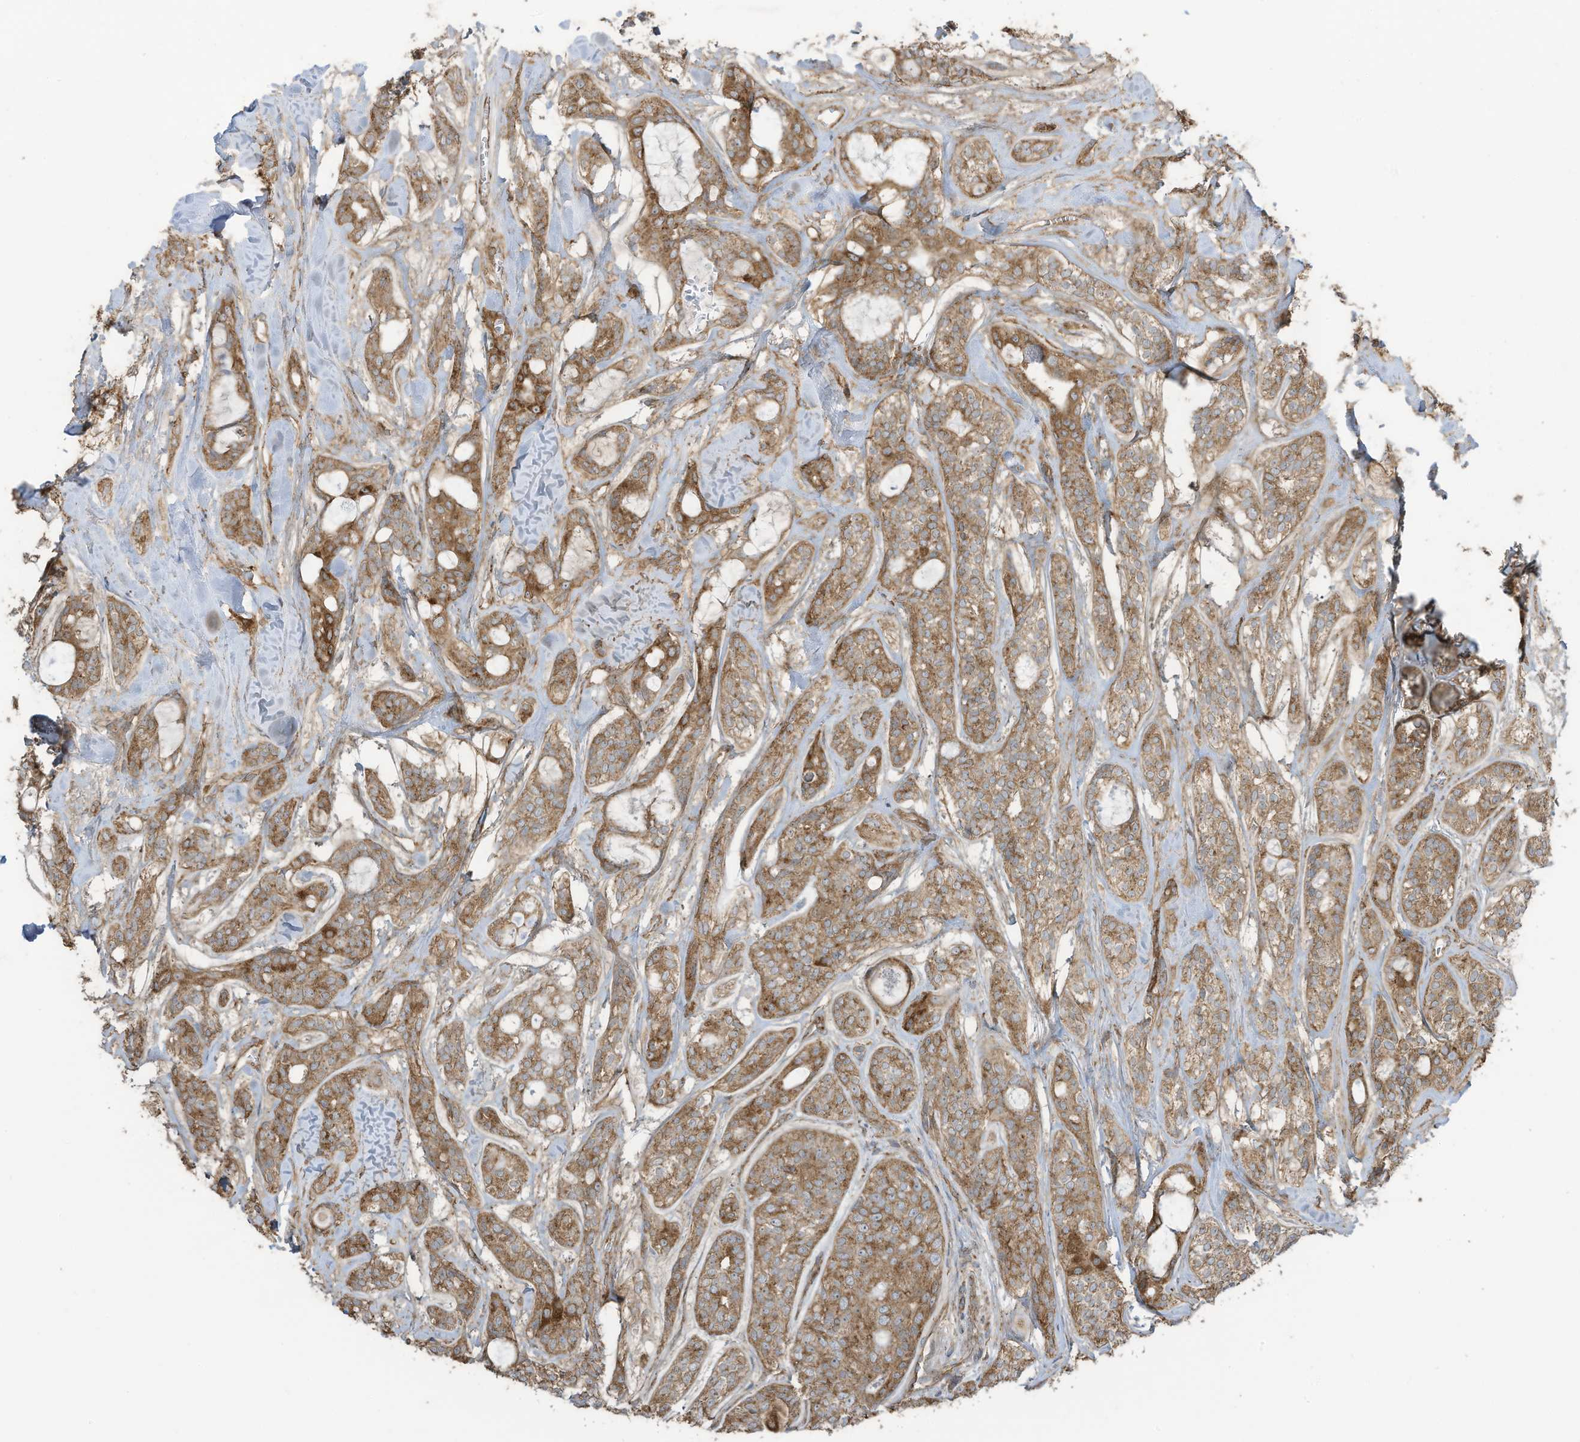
{"staining": {"intensity": "moderate", "quantity": ">75%", "location": "cytoplasmic/membranous"}, "tissue": "head and neck cancer", "cell_type": "Tumor cells", "image_type": "cancer", "snomed": [{"axis": "morphology", "description": "Adenocarcinoma, NOS"}, {"axis": "topography", "description": "Head-Neck"}], "caption": "Immunohistochemistry (IHC) micrograph of neoplastic tissue: human adenocarcinoma (head and neck) stained using IHC shows medium levels of moderate protein expression localized specifically in the cytoplasmic/membranous of tumor cells, appearing as a cytoplasmic/membranous brown color.", "gene": "CGAS", "patient": {"sex": "male", "age": 66}}